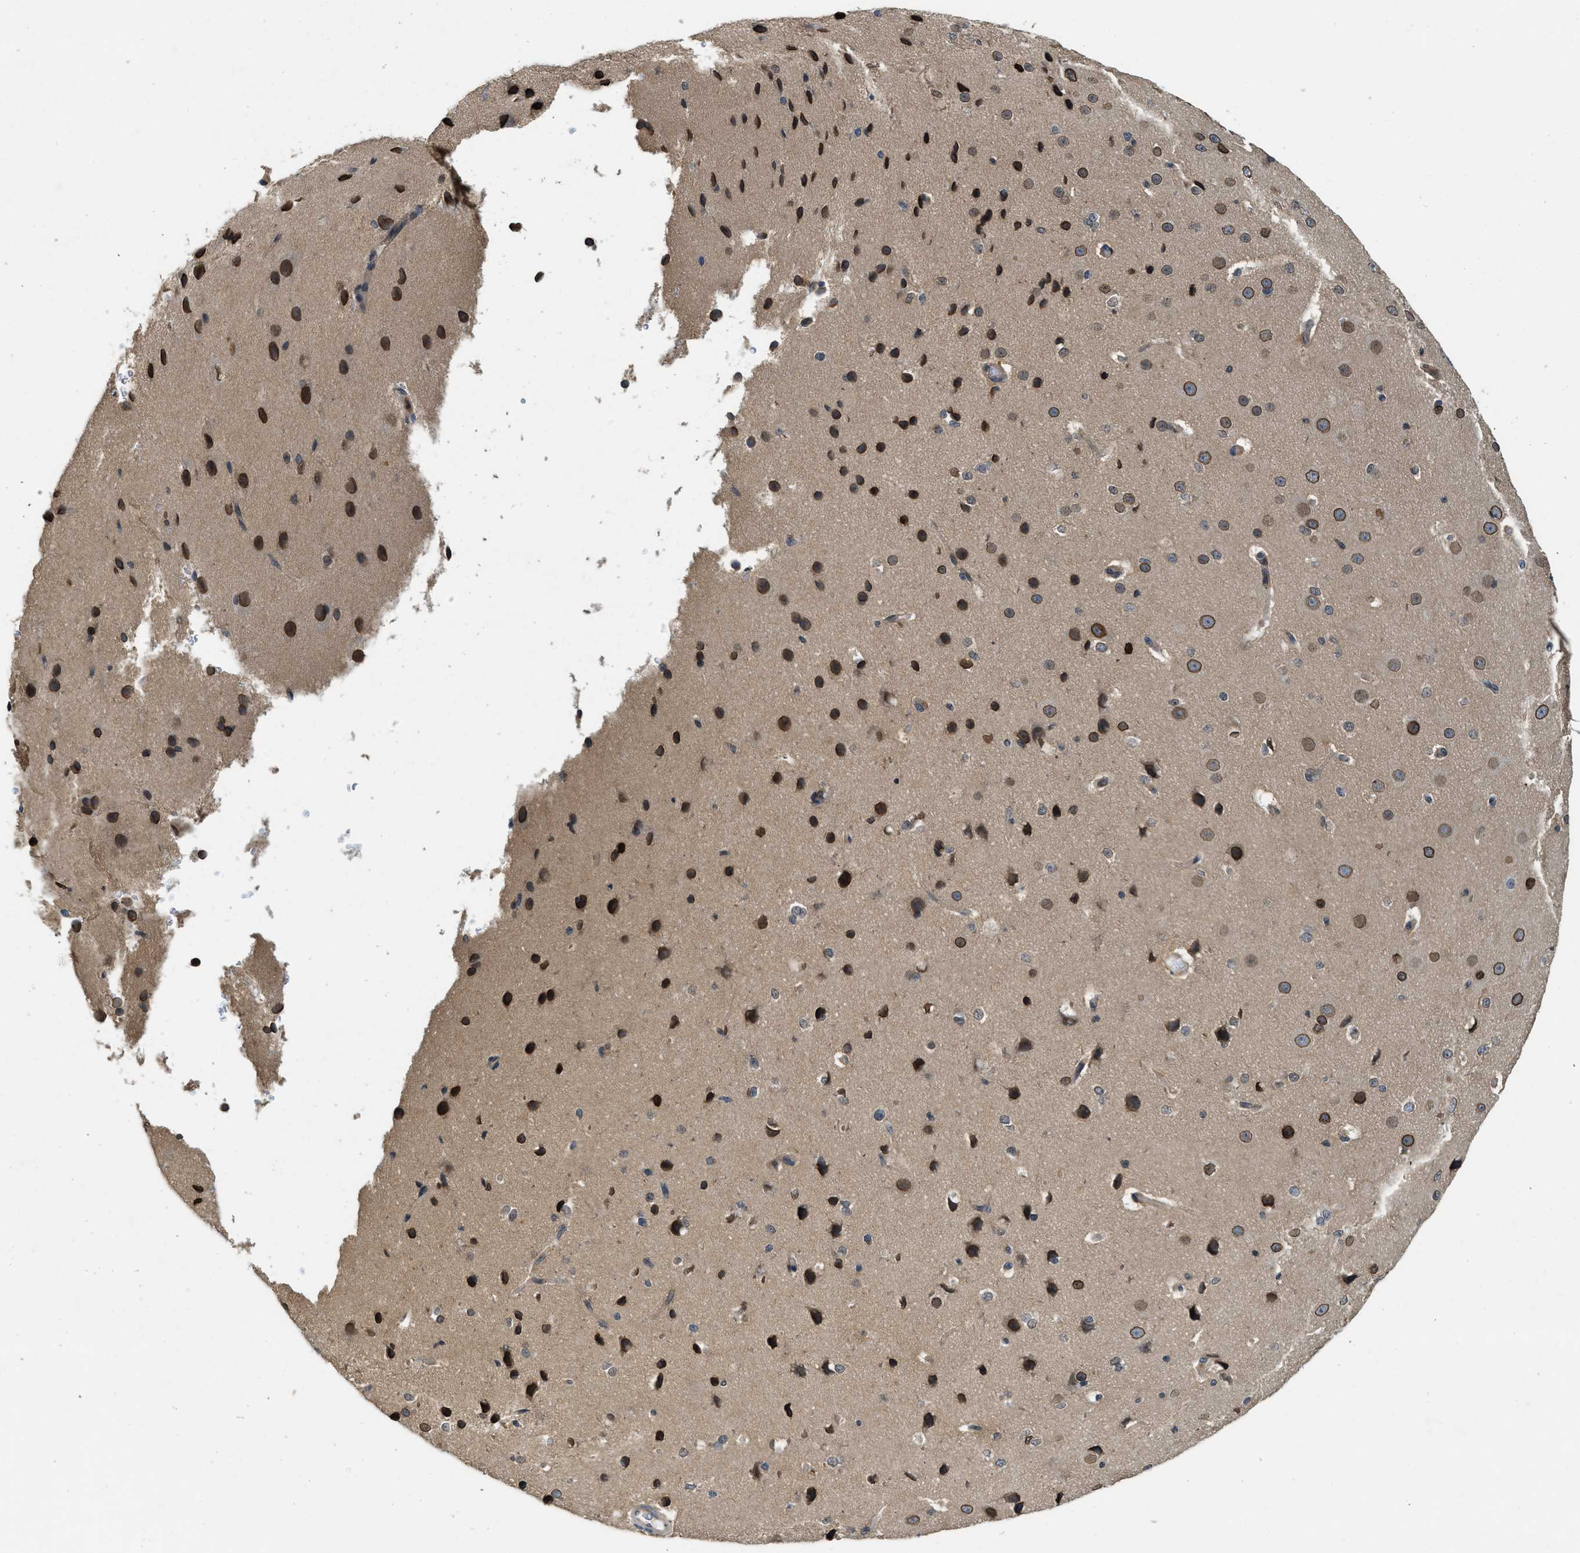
{"staining": {"intensity": "negative", "quantity": "none", "location": "none"}, "tissue": "cerebral cortex", "cell_type": "Endothelial cells", "image_type": "normal", "snomed": [{"axis": "morphology", "description": "Normal tissue, NOS"}, {"axis": "morphology", "description": "Developmental malformation"}, {"axis": "topography", "description": "Cerebral cortex"}], "caption": "IHC image of benign cerebral cortex: human cerebral cortex stained with DAB (3,3'-diaminobenzidine) shows no significant protein staining in endothelial cells.", "gene": "GMPPB", "patient": {"sex": "female", "age": 30}}